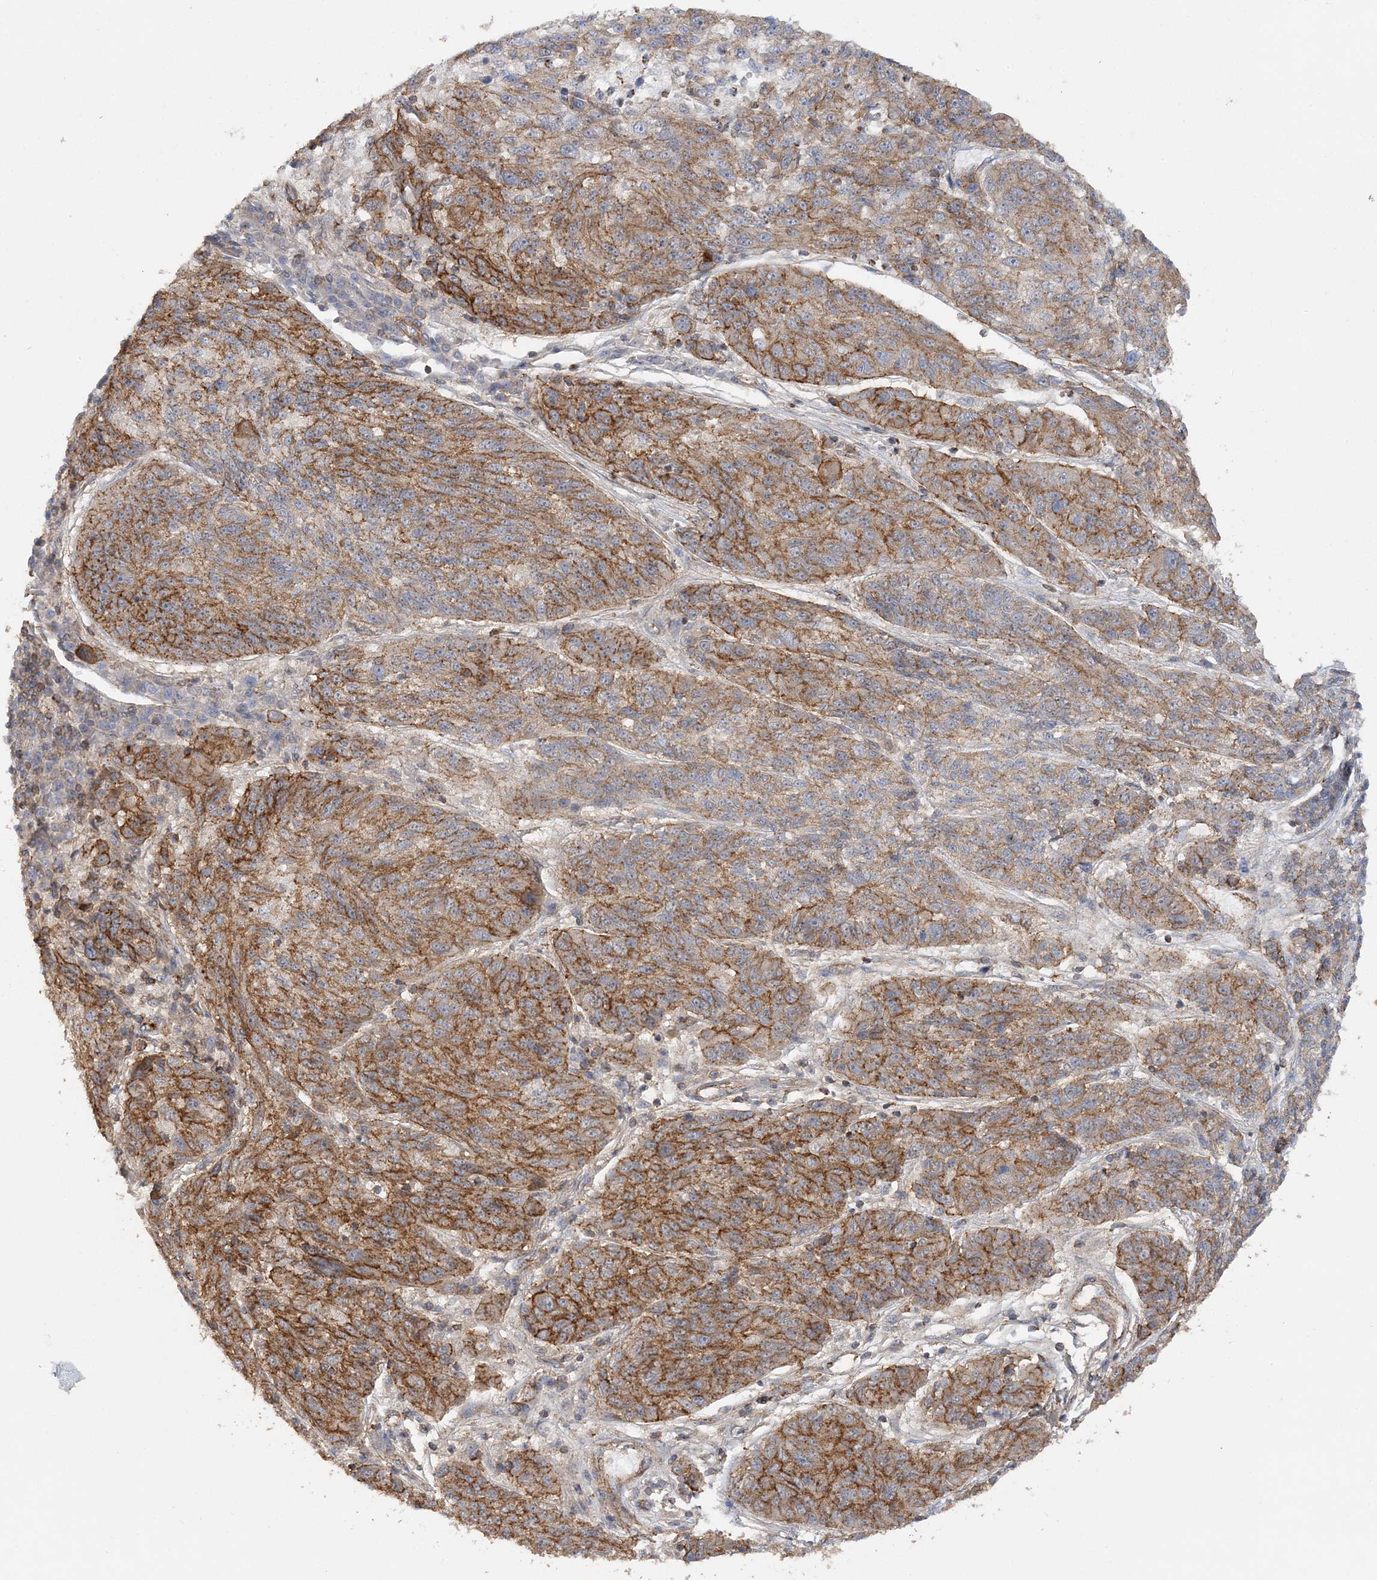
{"staining": {"intensity": "moderate", "quantity": ">75%", "location": "cytoplasmic/membranous"}, "tissue": "melanoma", "cell_type": "Tumor cells", "image_type": "cancer", "snomed": [{"axis": "morphology", "description": "Malignant melanoma, NOS"}, {"axis": "topography", "description": "Skin"}], "caption": "The immunohistochemical stain shows moderate cytoplasmic/membranous staining in tumor cells of melanoma tissue.", "gene": "MAT2B", "patient": {"sex": "male", "age": 53}}